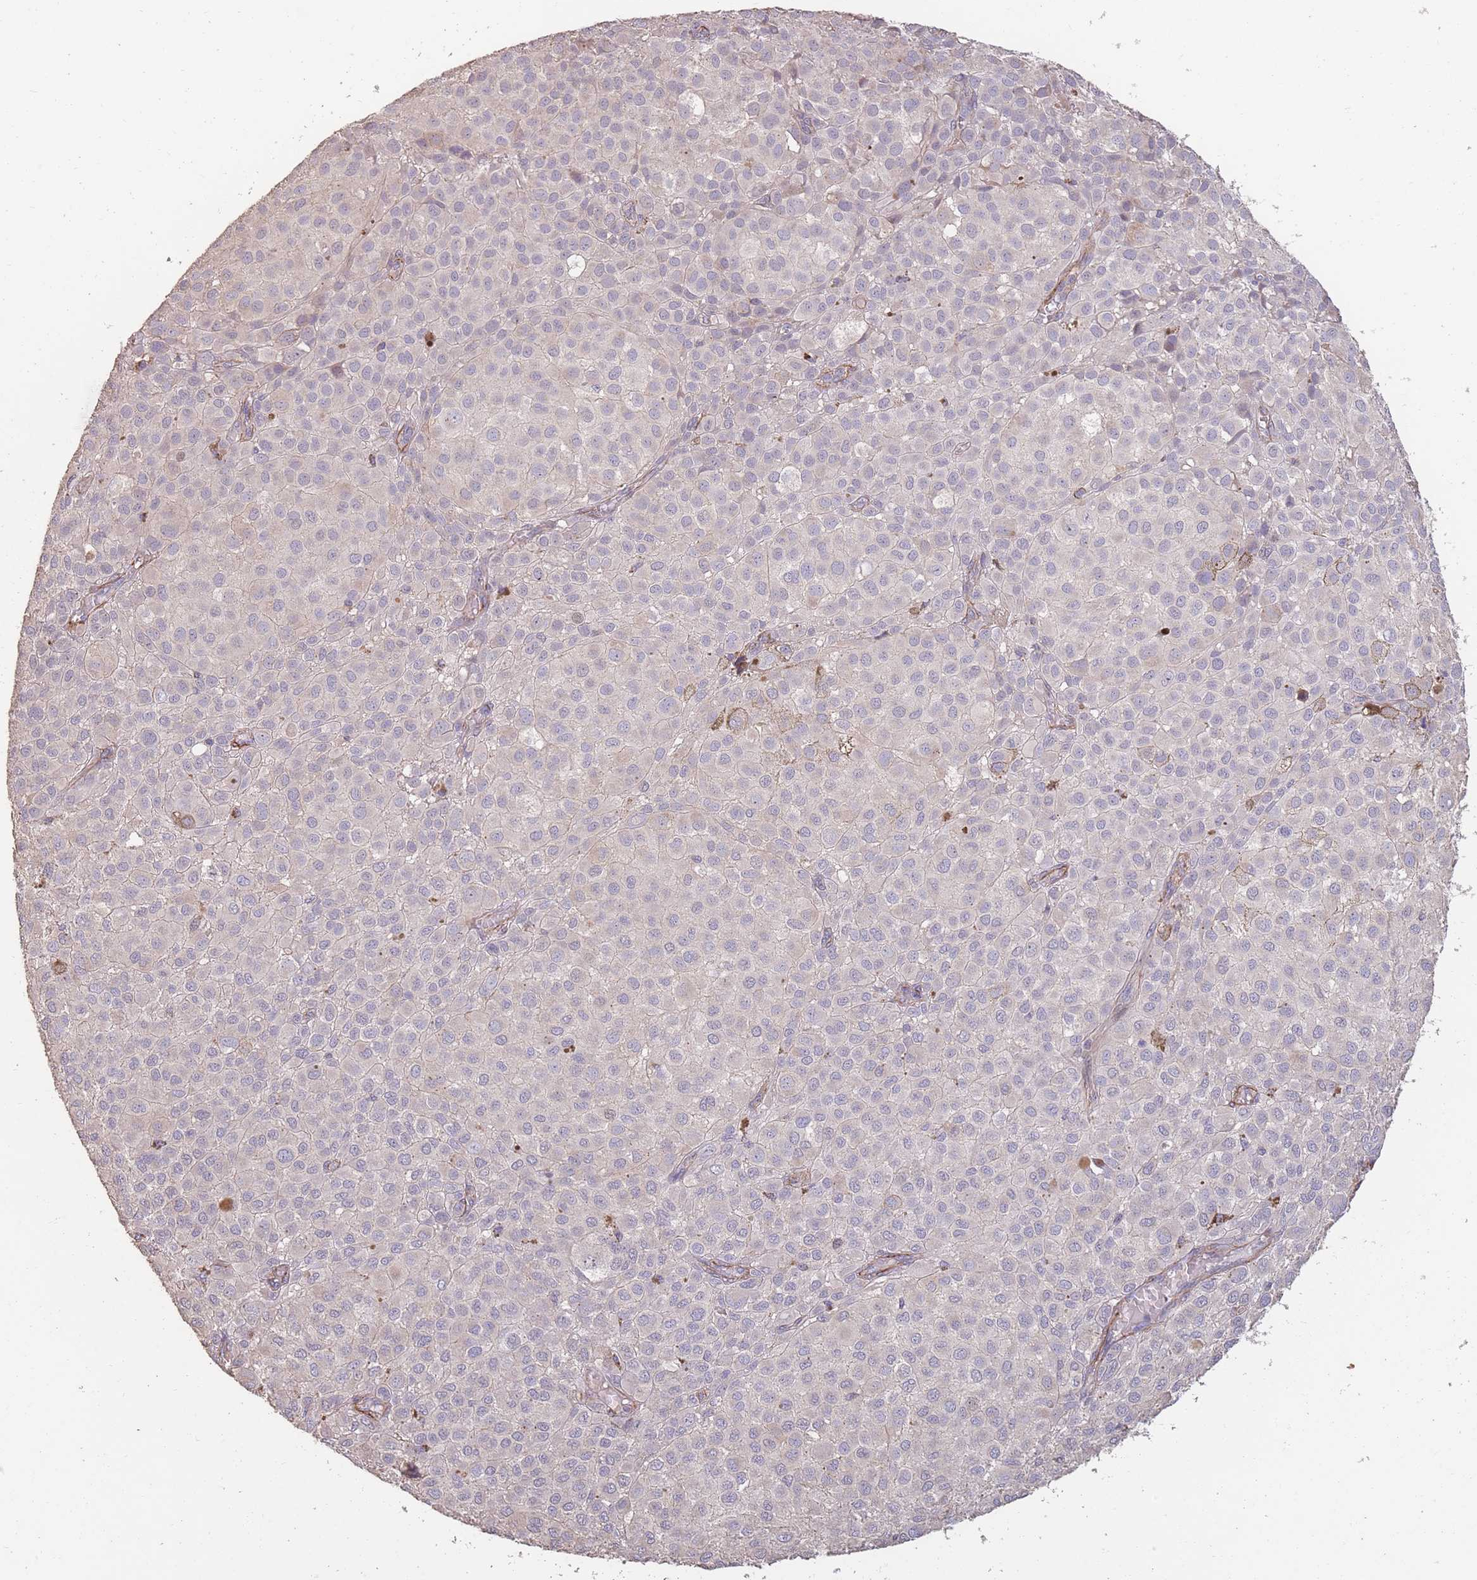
{"staining": {"intensity": "negative", "quantity": "none", "location": "none"}, "tissue": "melanoma", "cell_type": "Tumor cells", "image_type": "cancer", "snomed": [{"axis": "morphology", "description": "Malignant melanoma, NOS"}, {"axis": "topography", "description": "Skin"}], "caption": "The micrograph exhibits no significant expression in tumor cells of melanoma.", "gene": "NLRC4", "patient": {"sex": "male", "age": 64}}